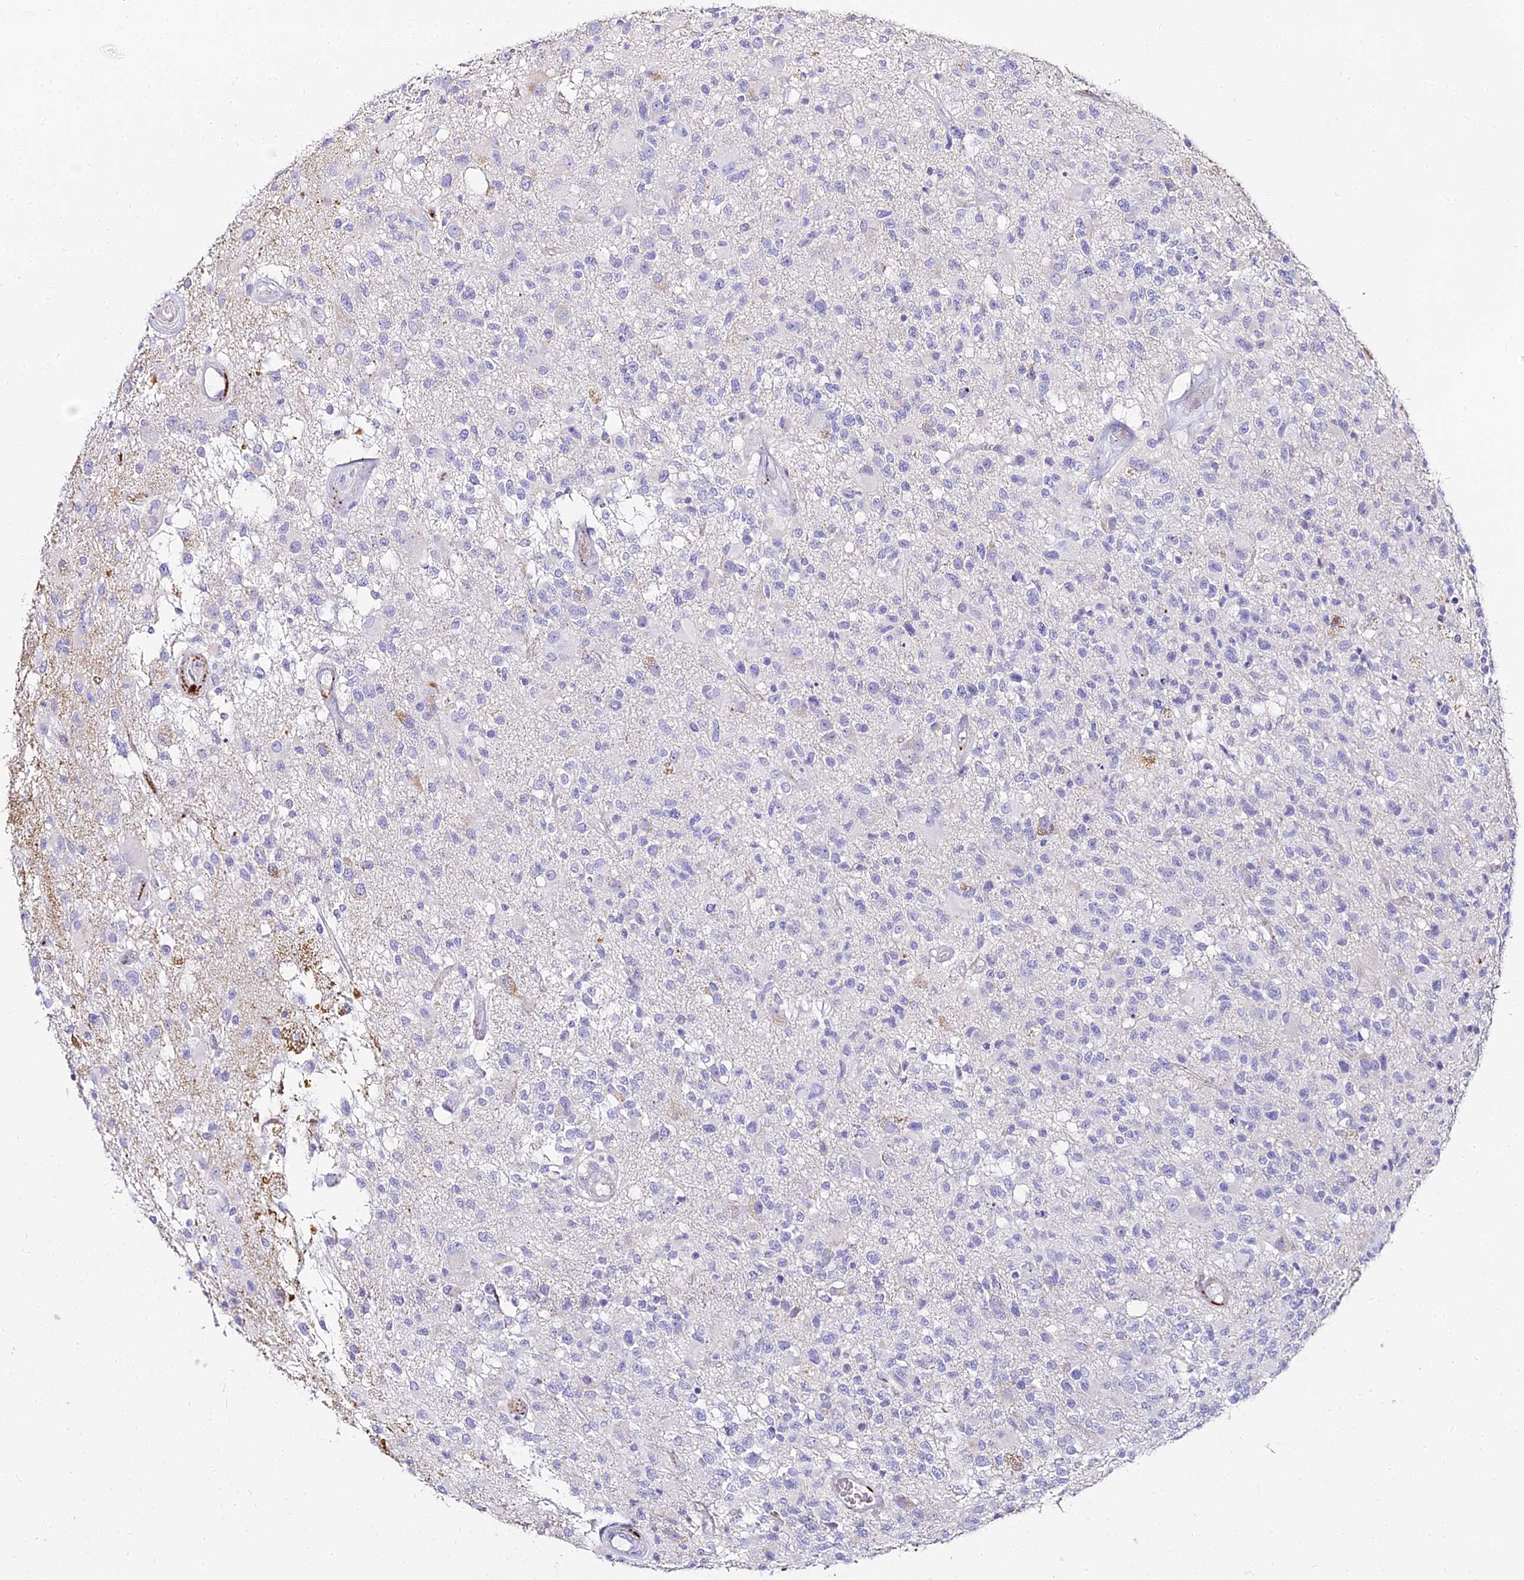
{"staining": {"intensity": "negative", "quantity": "none", "location": "none"}, "tissue": "glioma", "cell_type": "Tumor cells", "image_type": "cancer", "snomed": [{"axis": "morphology", "description": "Glioma, malignant, High grade"}, {"axis": "morphology", "description": "Glioblastoma, NOS"}, {"axis": "topography", "description": "Brain"}], "caption": "A high-resolution histopathology image shows immunohistochemistry (IHC) staining of glioma, which exhibits no significant positivity in tumor cells.", "gene": "ALPG", "patient": {"sex": "male", "age": 60}}